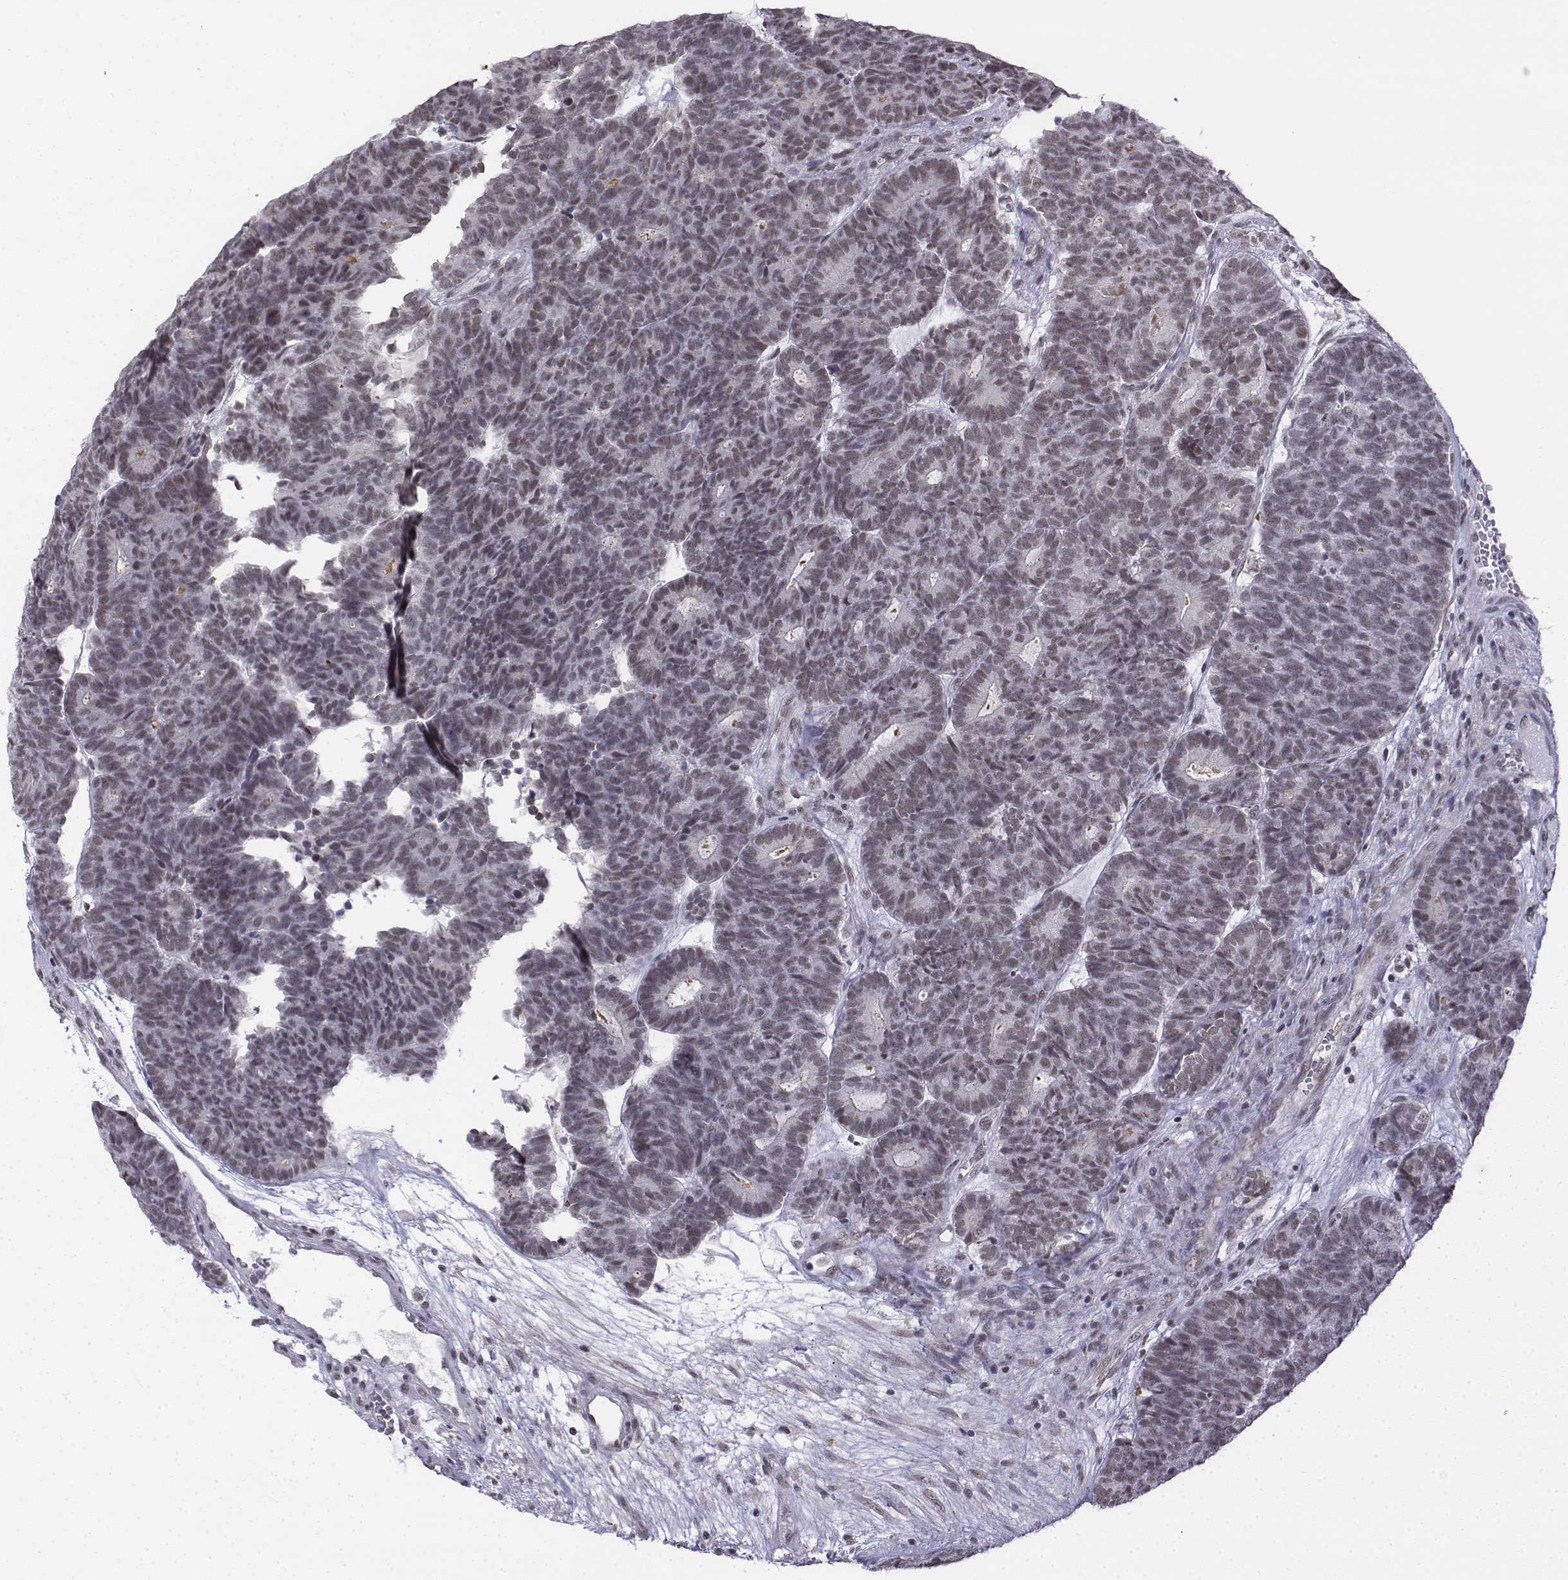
{"staining": {"intensity": "weak", "quantity": ">75%", "location": "nuclear"}, "tissue": "head and neck cancer", "cell_type": "Tumor cells", "image_type": "cancer", "snomed": [{"axis": "morphology", "description": "Adenocarcinoma, NOS"}, {"axis": "topography", "description": "Head-Neck"}], "caption": "Weak nuclear positivity is present in approximately >75% of tumor cells in head and neck adenocarcinoma.", "gene": "SETD1A", "patient": {"sex": "female", "age": 81}}